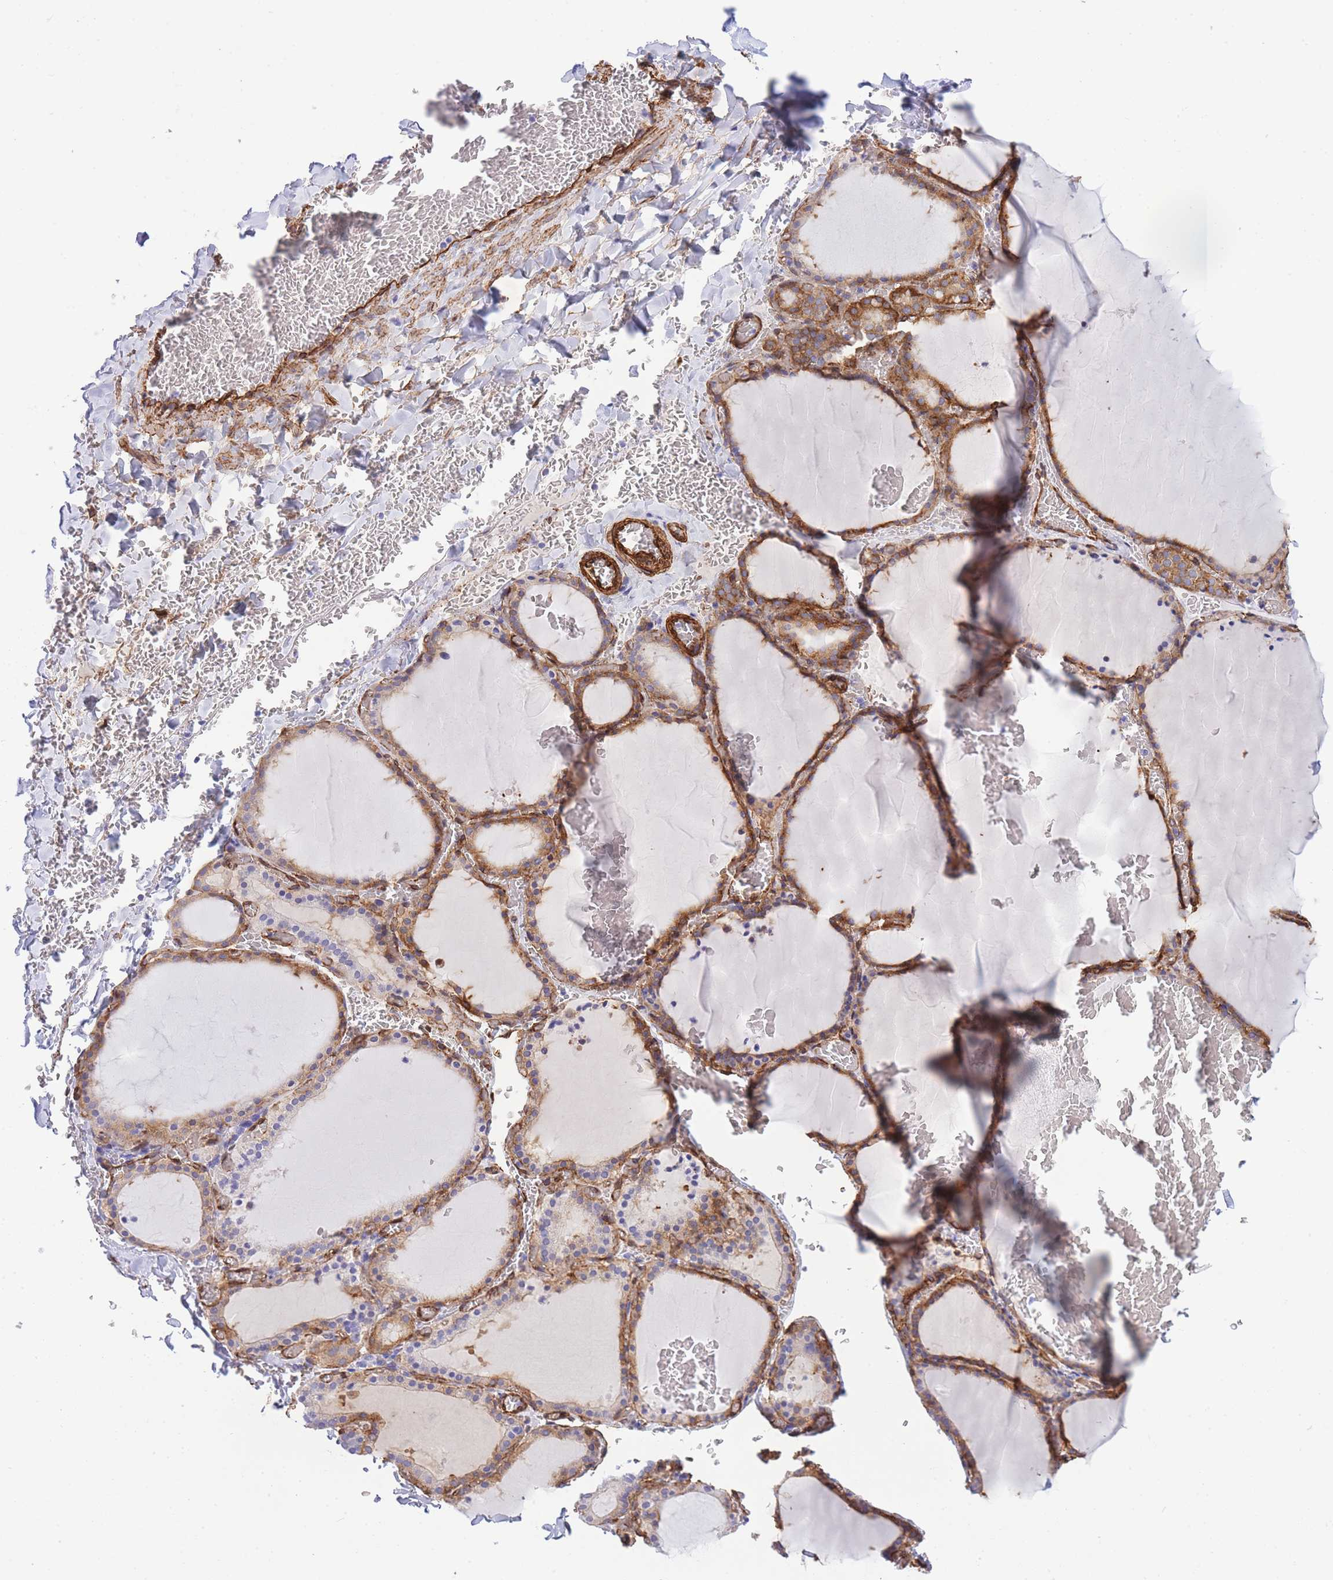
{"staining": {"intensity": "moderate", "quantity": ">75%", "location": "cytoplasmic/membranous"}, "tissue": "thyroid gland", "cell_type": "Glandular cells", "image_type": "normal", "snomed": [{"axis": "morphology", "description": "Normal tissue, NOS"}, {"axis": "topography", "description": "Thyroid gland"}], "caption": "Protein expression analysis of unremarkable thyroid gland demonstrates moderate cytoplasmic/membranous expression in approximately >75% of glandular cells. (DAB IHC with brightfield microscopy, high magnification).", "gene": "CAVIN1", "patient": {"sex": "female", "age": 39}}